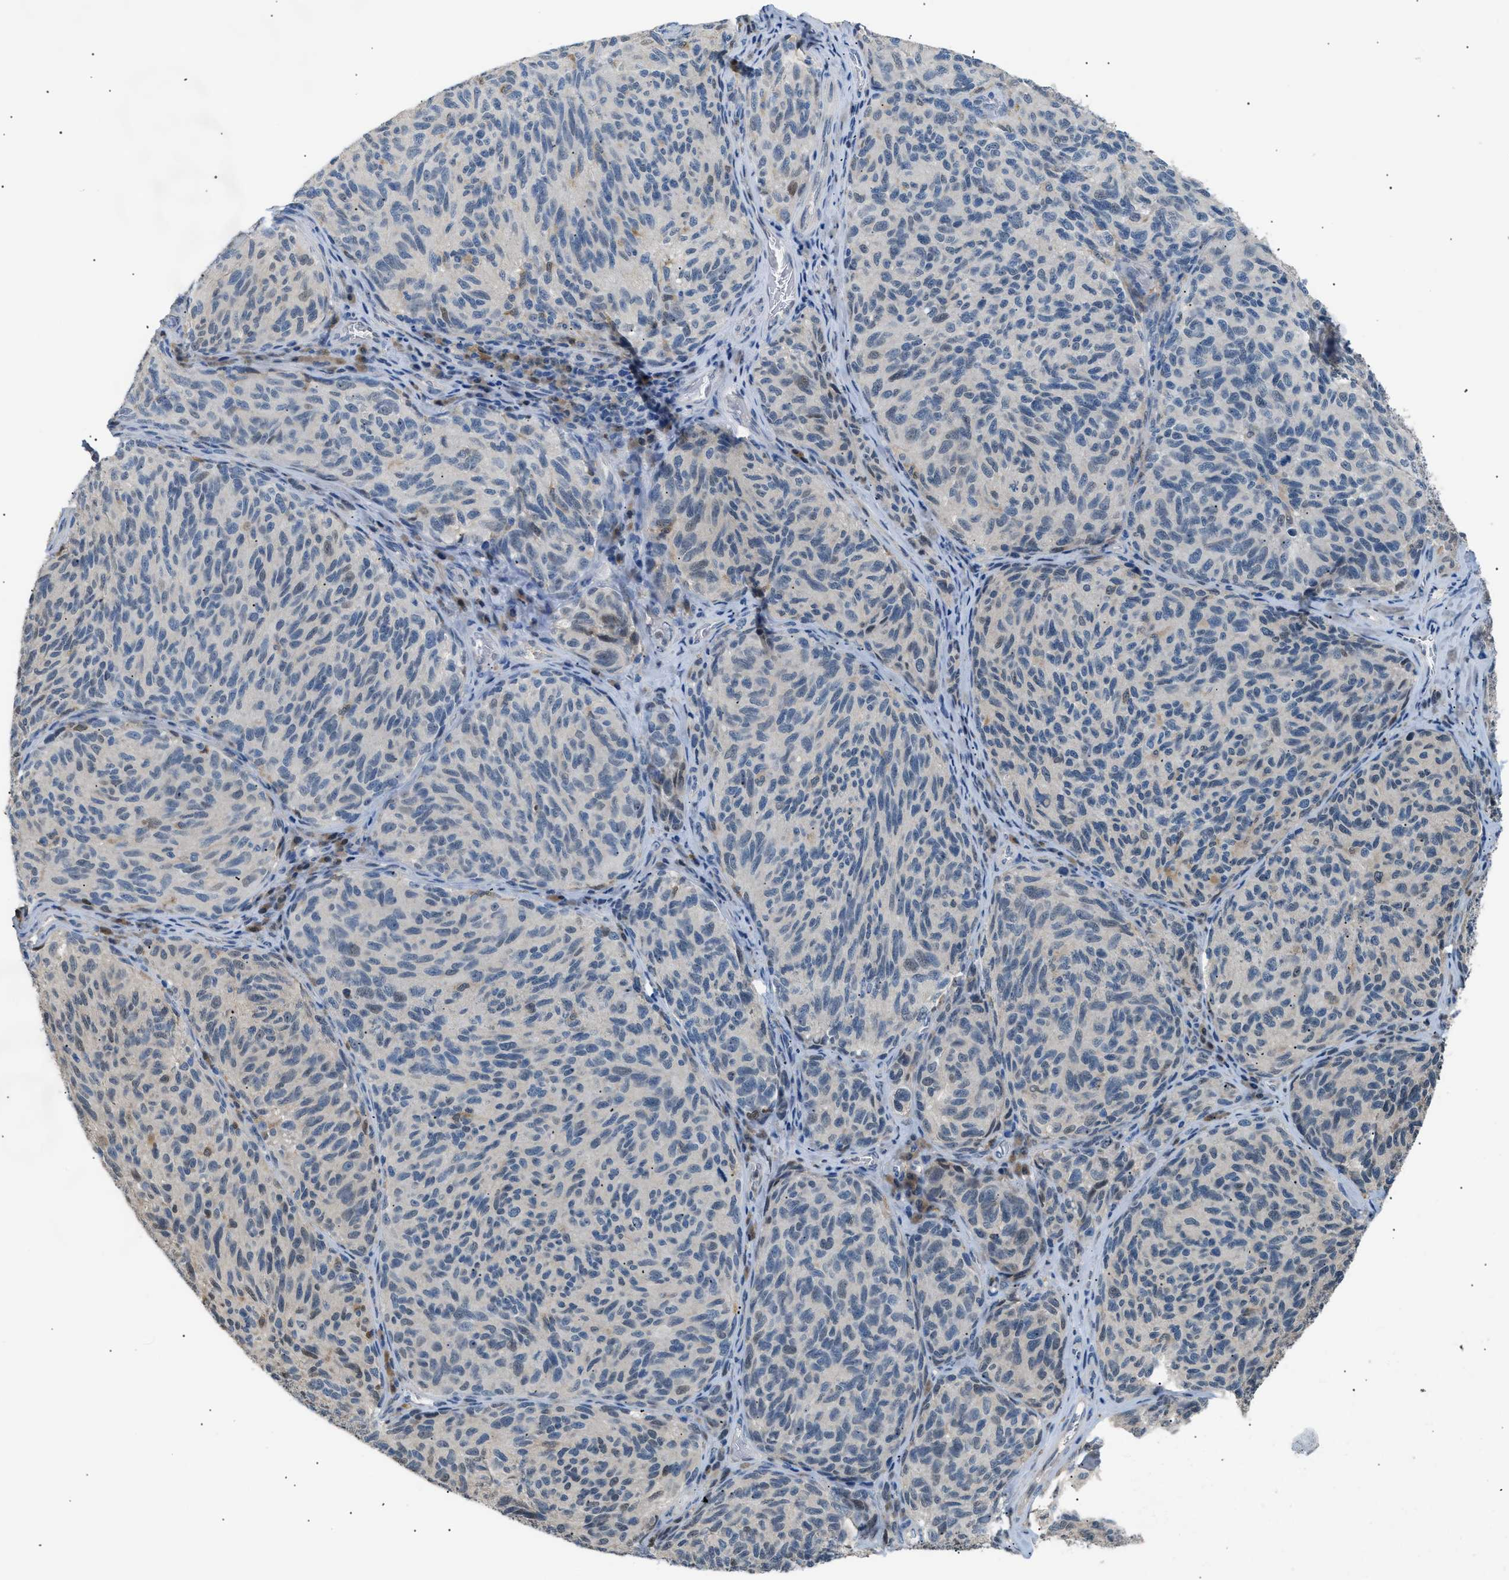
{"staining": {"intensity": "negative", "quantity": "none", "location": "none"}, "tissue": "melanoma", "cell_type": "Tumor cells", "image_type": "cancer", "snomed": [{"axis": "morphology", "description": "Malignant melanoma, NOS"}, {"axis": "topography", "description": "Skin"}], "caption": "Melanoma stained for a protein using immunohistochemistry (IHC) demonstrates no expression tumor cells.", "gene": "AKR1A1", "patient": {"sex": "female", "age": 73}}